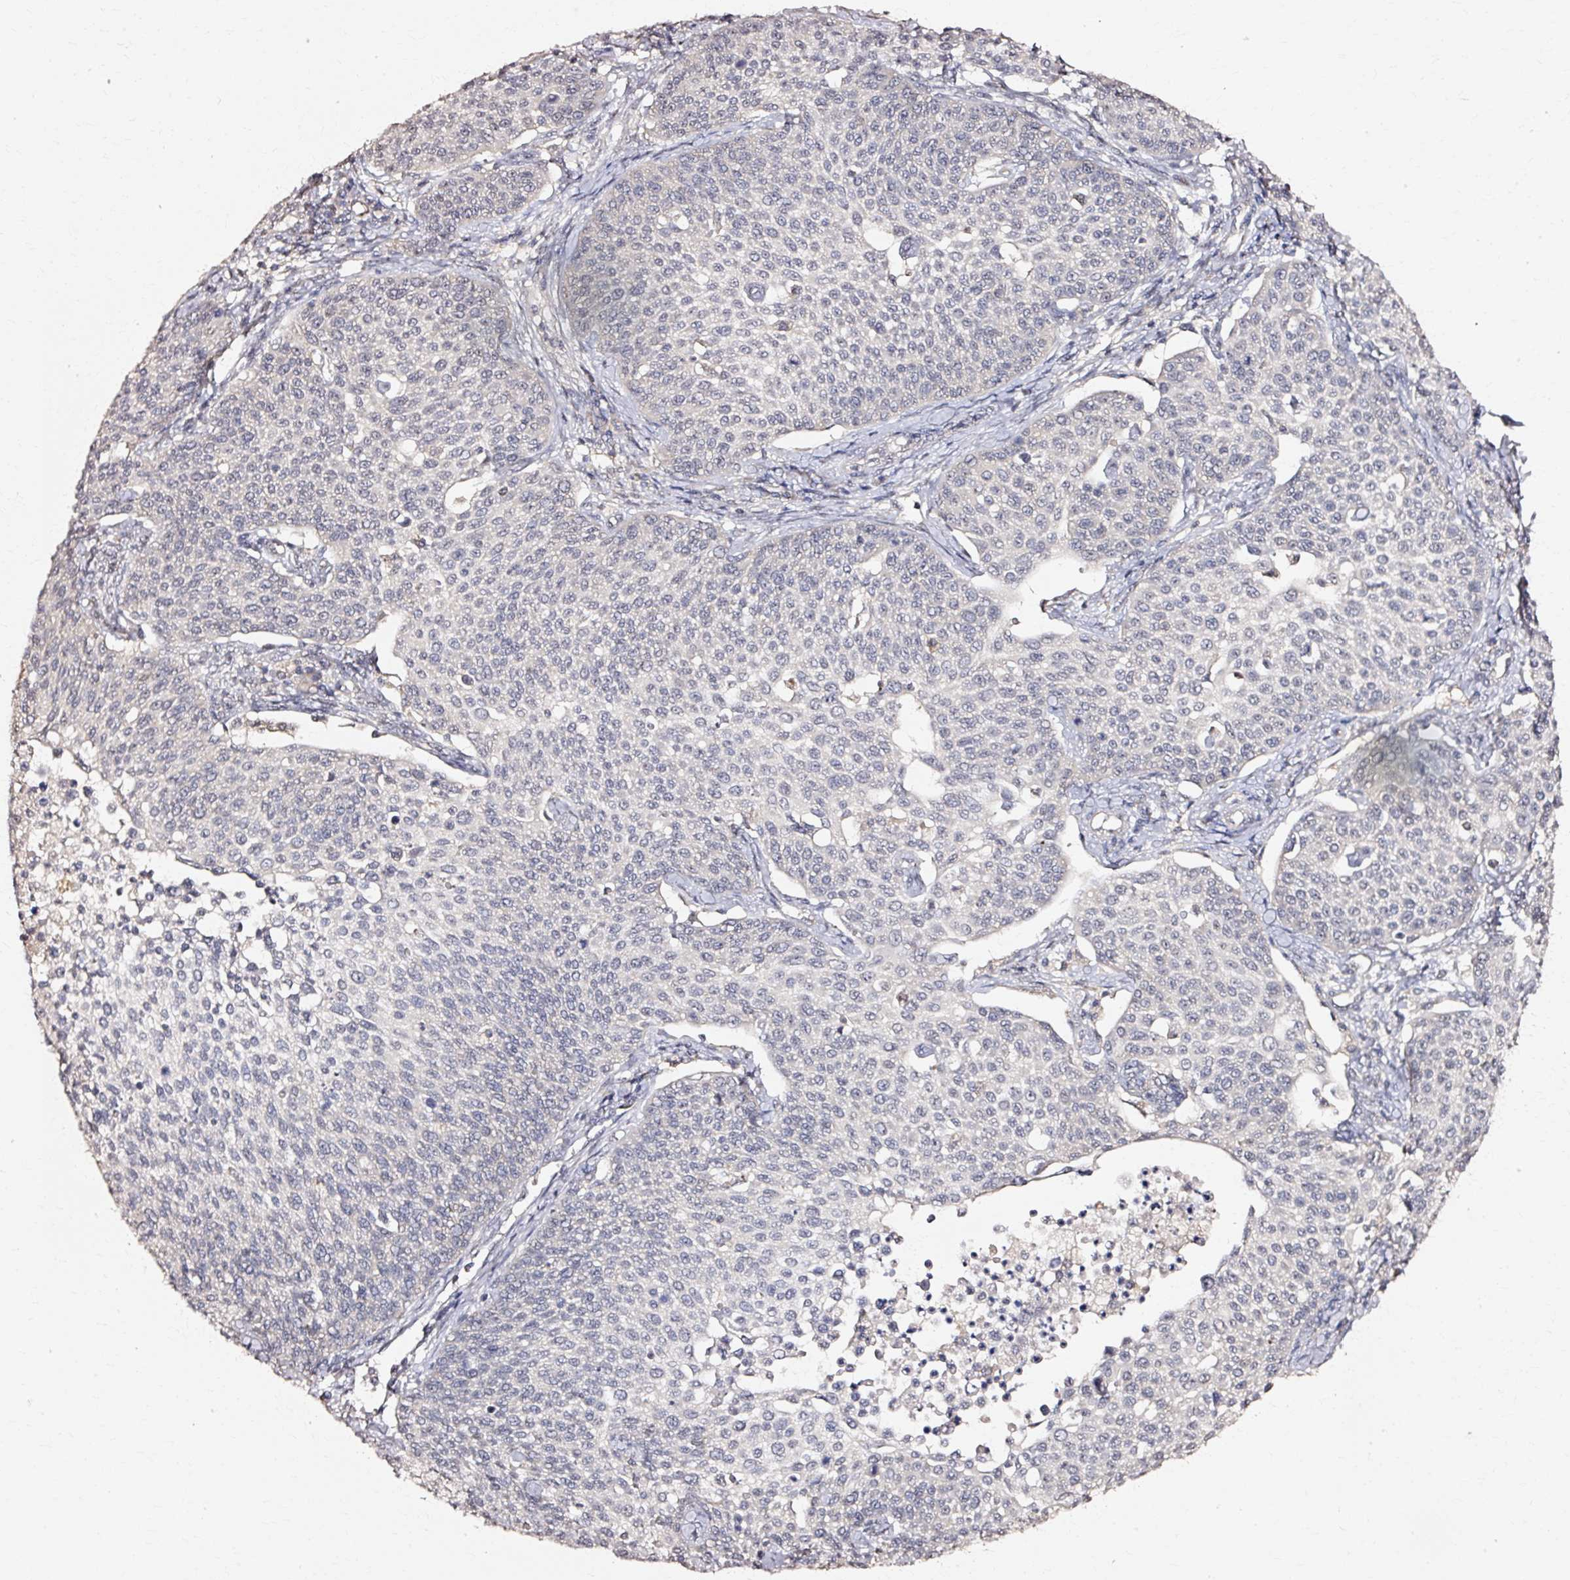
{"staining": {"intensity": "negative", "quantity": "none", "location": "none"}, "tissue": "cervical cancer", "cell_type": "Tumor cells", "image_type": "cancer", "snomed": [{"axis": "morphology", "description": "Squamous cell carcinoma, NOS"}, {"axis": "topography", "description": "Cervix"}], "caption": "The micrograph displays no significant positivity in tumor cells of cervical squamous cell carcinoma.", "gene": "RGPD5", "patient": {"sex": "female", "age": 34}}